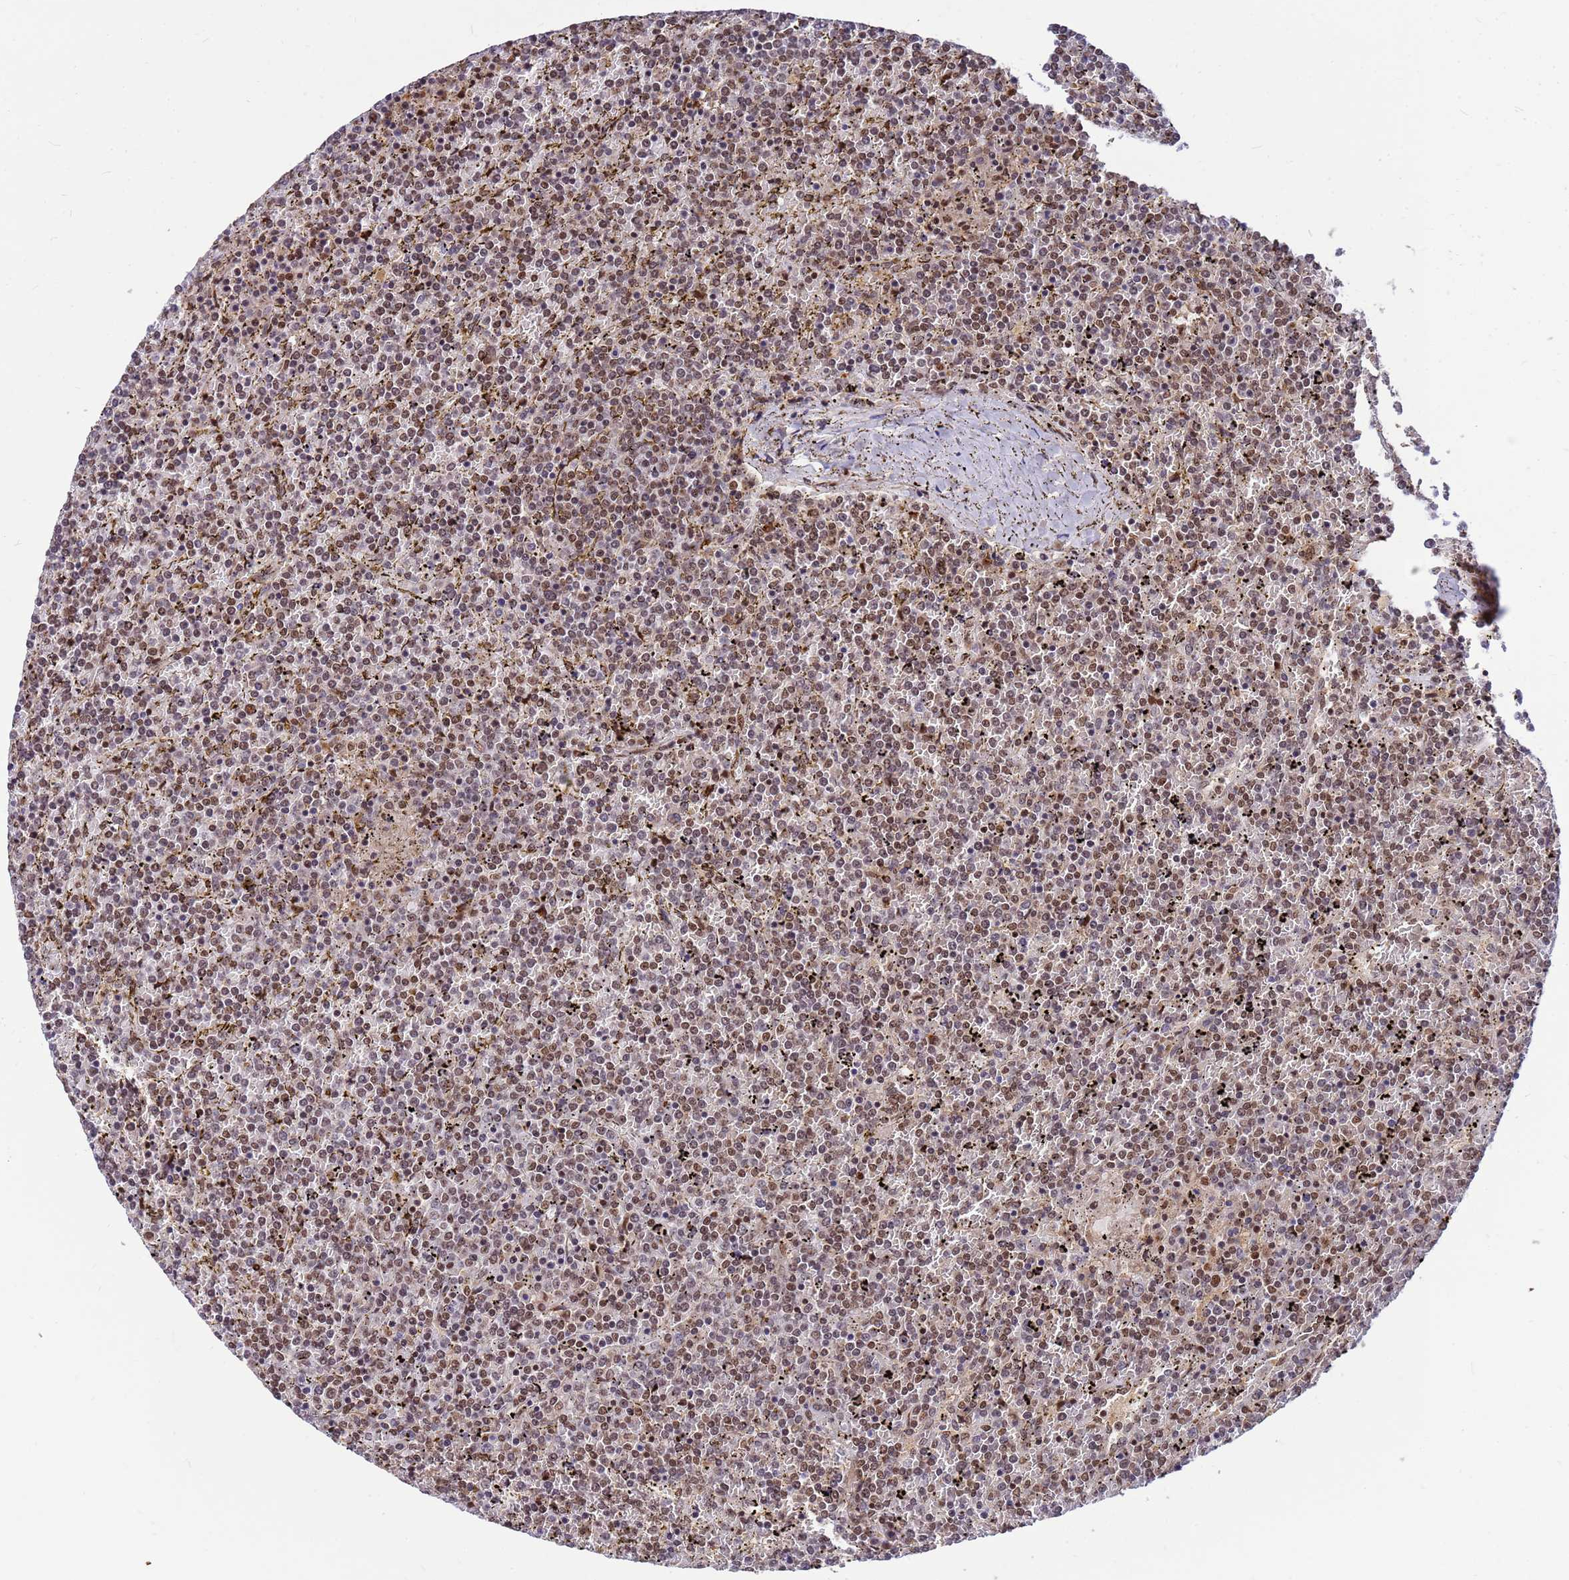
{"staining": {"intensity": "moderate", "quantity": "25%-75%", "location": "nuclear"}, "tissue": "lymphoma", "cell_type": "Tumor cells", "image_type": "cancer", "snomed": [{"axis": "morphology", "description": "Malignant lymphoma, non-Hodgkin's type, Low grade"}, {"axis": "topography", "description": "Spleen"}], "caption": "Immunohistochemistry photomicrograph of neoplastic tissue: low-grade malignant lymphoma, non-Hodgkin's type stained using IHC reveals medium levels of moderate protein expression localized specifically in the nuclear of tumor cells, appearing as a nuclear brown color.", "gene": "NCBP2", "patient": {"sex": "female", "age": 19}}